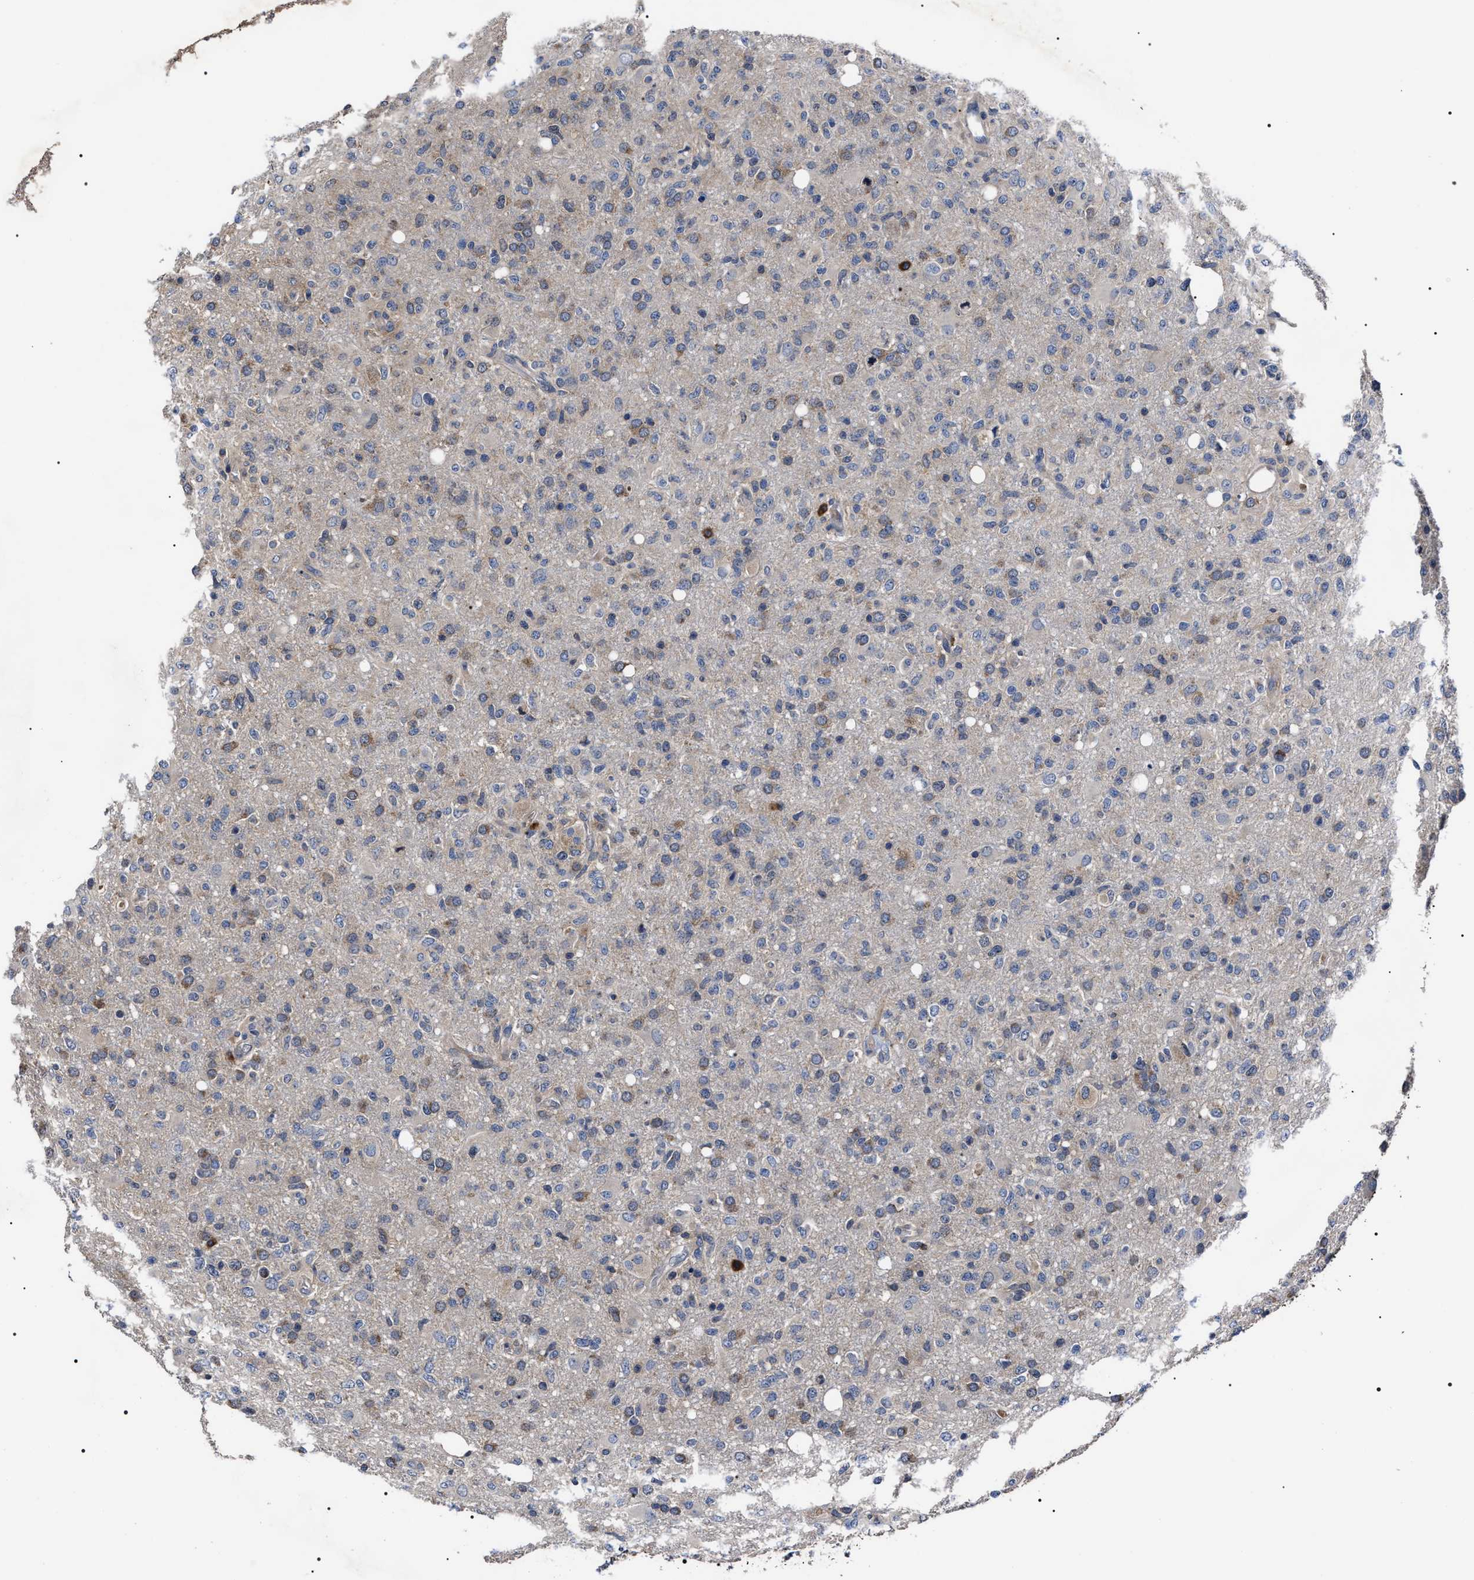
{"staining": {"intensity": "negative", "quantity": "none", "location": "none"}, "tissue": "glioma", "cell_type": "Tumor cells", "image_type": "cancer", "snomed": [{"axis": "morphology", "description": "Glioma, malignant, High grade"}, {"axis": "topography", "description": "Brain"}], "caption": "Immunohistochemistry of glioma demonstrates no staining in tumor cells.", "gene": "MIS18A", "patient": {"sex": "female", "age": 57}}